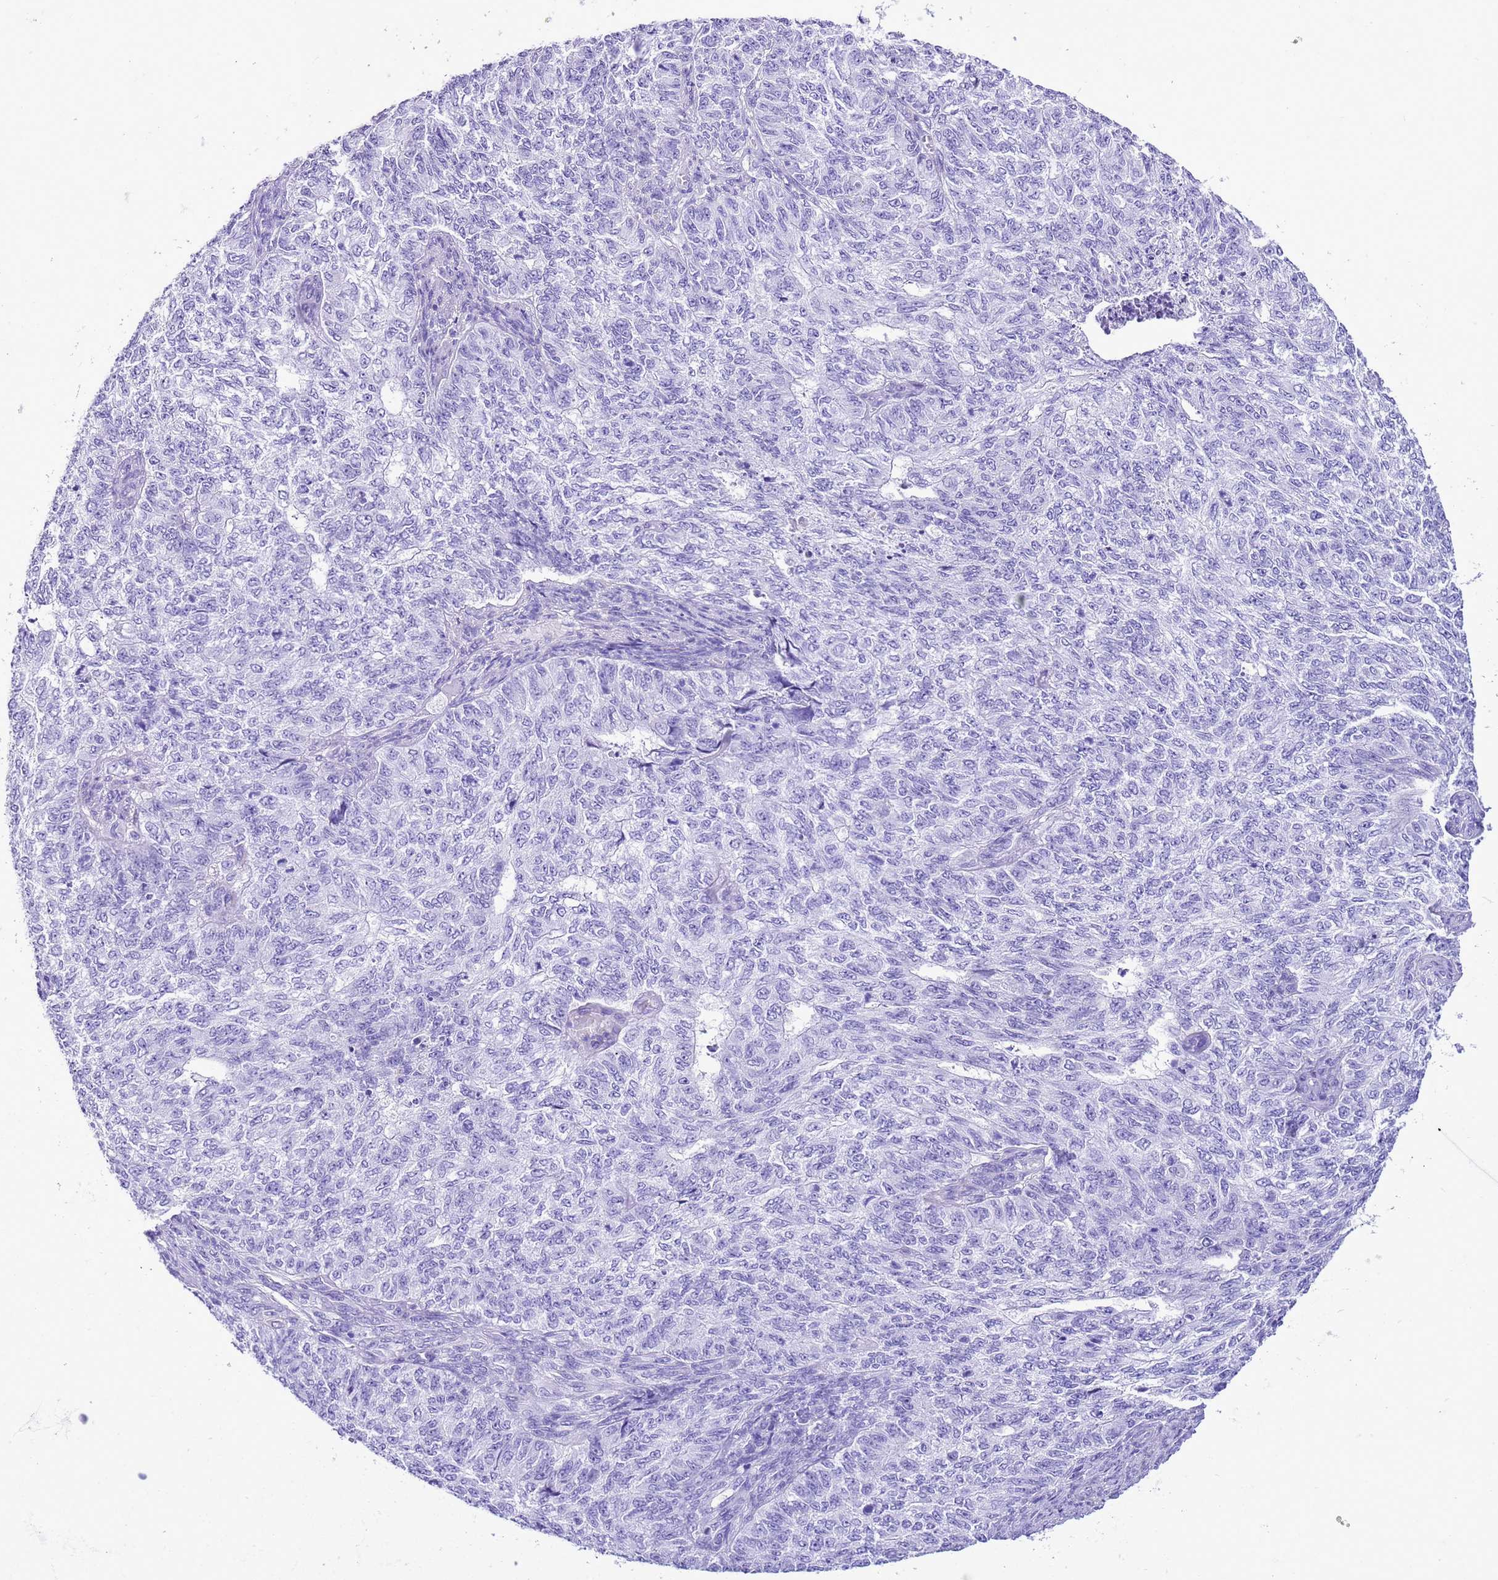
{"staining": {"intensity": "negative", "quantity": "none", "location": "none"}, "tissue": "endometrial cancer", "cell_type": "Tumor cells", "image_type": "cancer", "snomed": [{"axis": "morphology", "description": "Adenocarcinoma, NOS"}, {"axis": "topography", "description": "Endometrium"}], "caption": "Tumor cells are negative for brown protein staining in adenocarcinoma (endometrial). The staining was performed using DAB (3,3'-diaminobenzidine) to visualize the protein expression in brown, while the nuclei were stained in blue with hematoxylin (Magnification: 20x).", "gene": "KCNC1", "patient": {"sex": "female", "age": 32}}